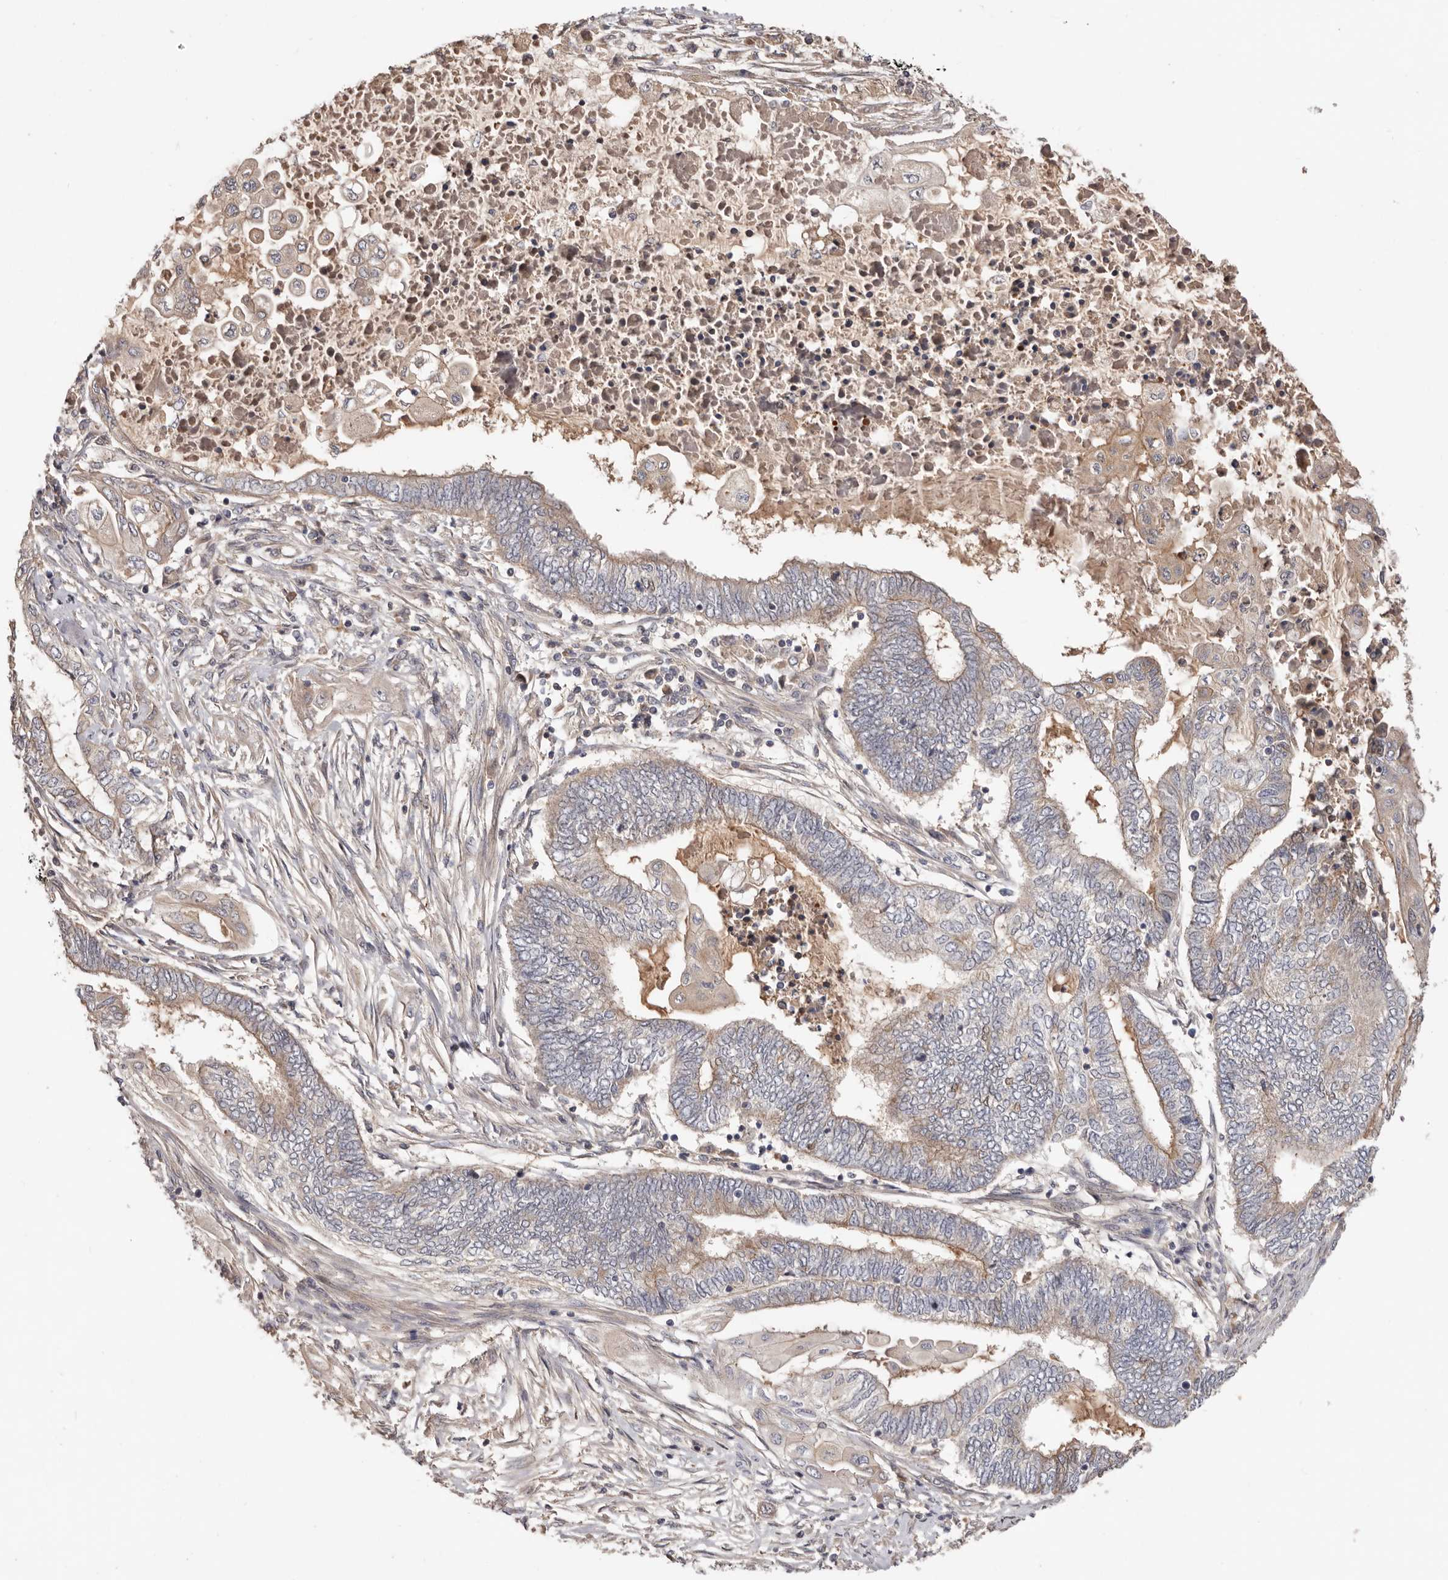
{"staining": {"intensity": "weak", "quantity": "25%-75%", "location": "cytoplasmic/membranous"}, "tissue": "endometrial cancer", "cell_type": "Tumor cells", "image_type": "cancer", "snomed": [{"axis": "morphology", "description": "Adenocarcinoma, NOS"}, {"axis": "topography", "description": "Uterus"}, {"axis": "topography", "description": "Endometrium"}], "caption": "Endometrial cancer (adenocarcinoma) stained with DAB IHC reveals low levels of weak cytoplasmic/membranous expression in approximately 25%-75% of tumor cells. (Brightfield microscopy of DAB IHC at high magnification).", "gene": "DOP1A", "patient": {"sex": "female", "age": 70}}